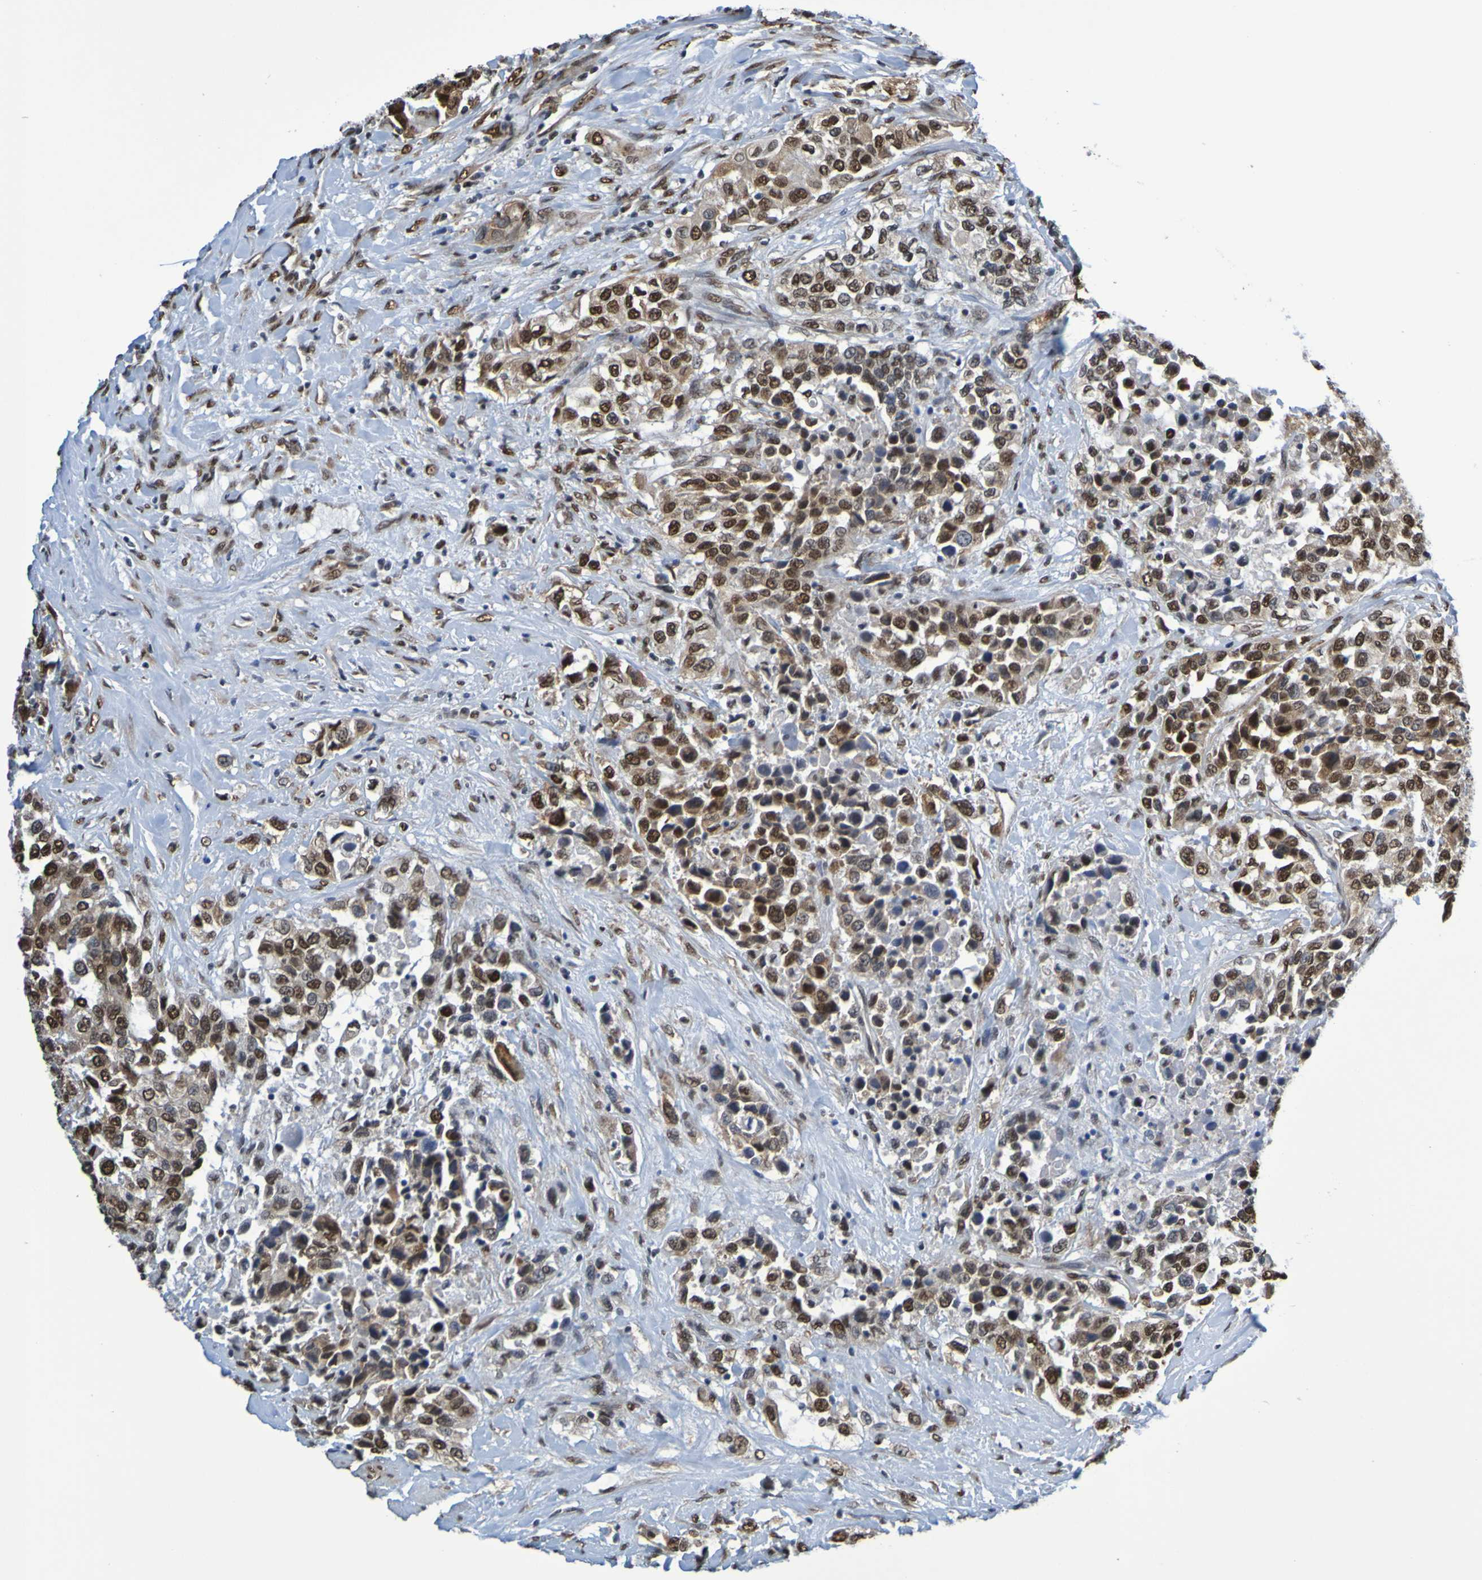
{"staining": {"intensity": "strong", "quantity": ">75%", "location": "nuclear"}, "tissue": "urothelial cancer", "cell_type": "Tumor cells", "image_type": "cancer", "snomed": [{"axis": "morphology", "description": "Urothelial carcinoma, High grade"}, {"axis": "topography", "description": "Urinary bladder"}], "caption": "High-grade urothelial carcinoma tissue demonstrates strong nuclear expression in about >75% of tumor cells", "gene": "HDAC2", "patient": {"sex": "female", "age": 80}}